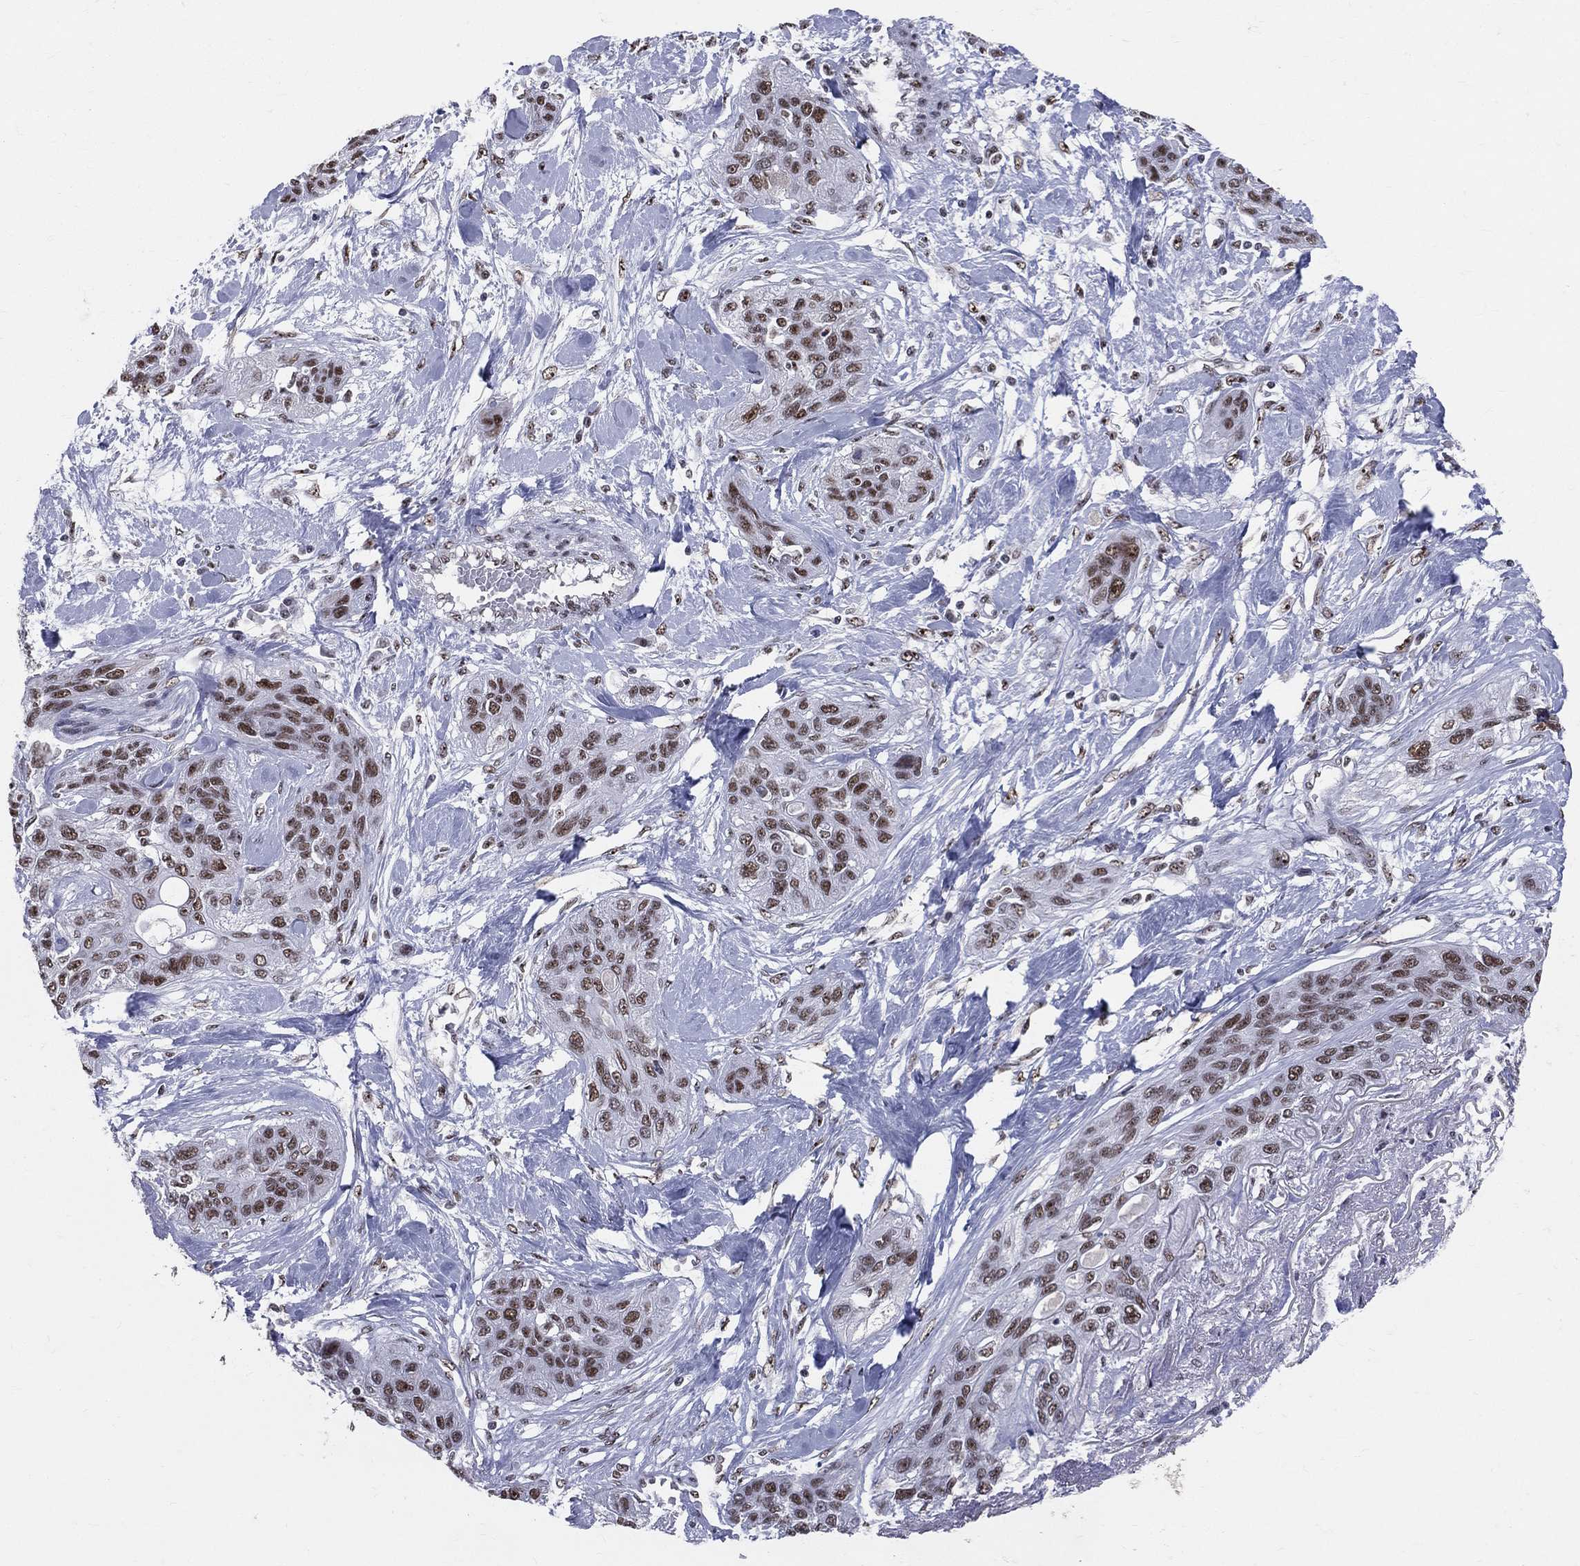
{"staining": {"intensity": "moderate", "quantity": ">75%", "location": "nuclear"}, "tissue": "lung cancer", "cell_type": "Tumor cells", "image_type": "cancer", "snomed": [{"axis": "morphology", "description": "Squamous cell carcinoma, NOS"}, {"axis": "topography", "description": "Lung"}], "caption": "There is medium levels of moderate nuclear staining in tumor cells of lung cancer, as demonstrated by immunohistochemical staining (brown color).", "gene": "CDK7", "patient": {"sex": "female", "age": 70}}